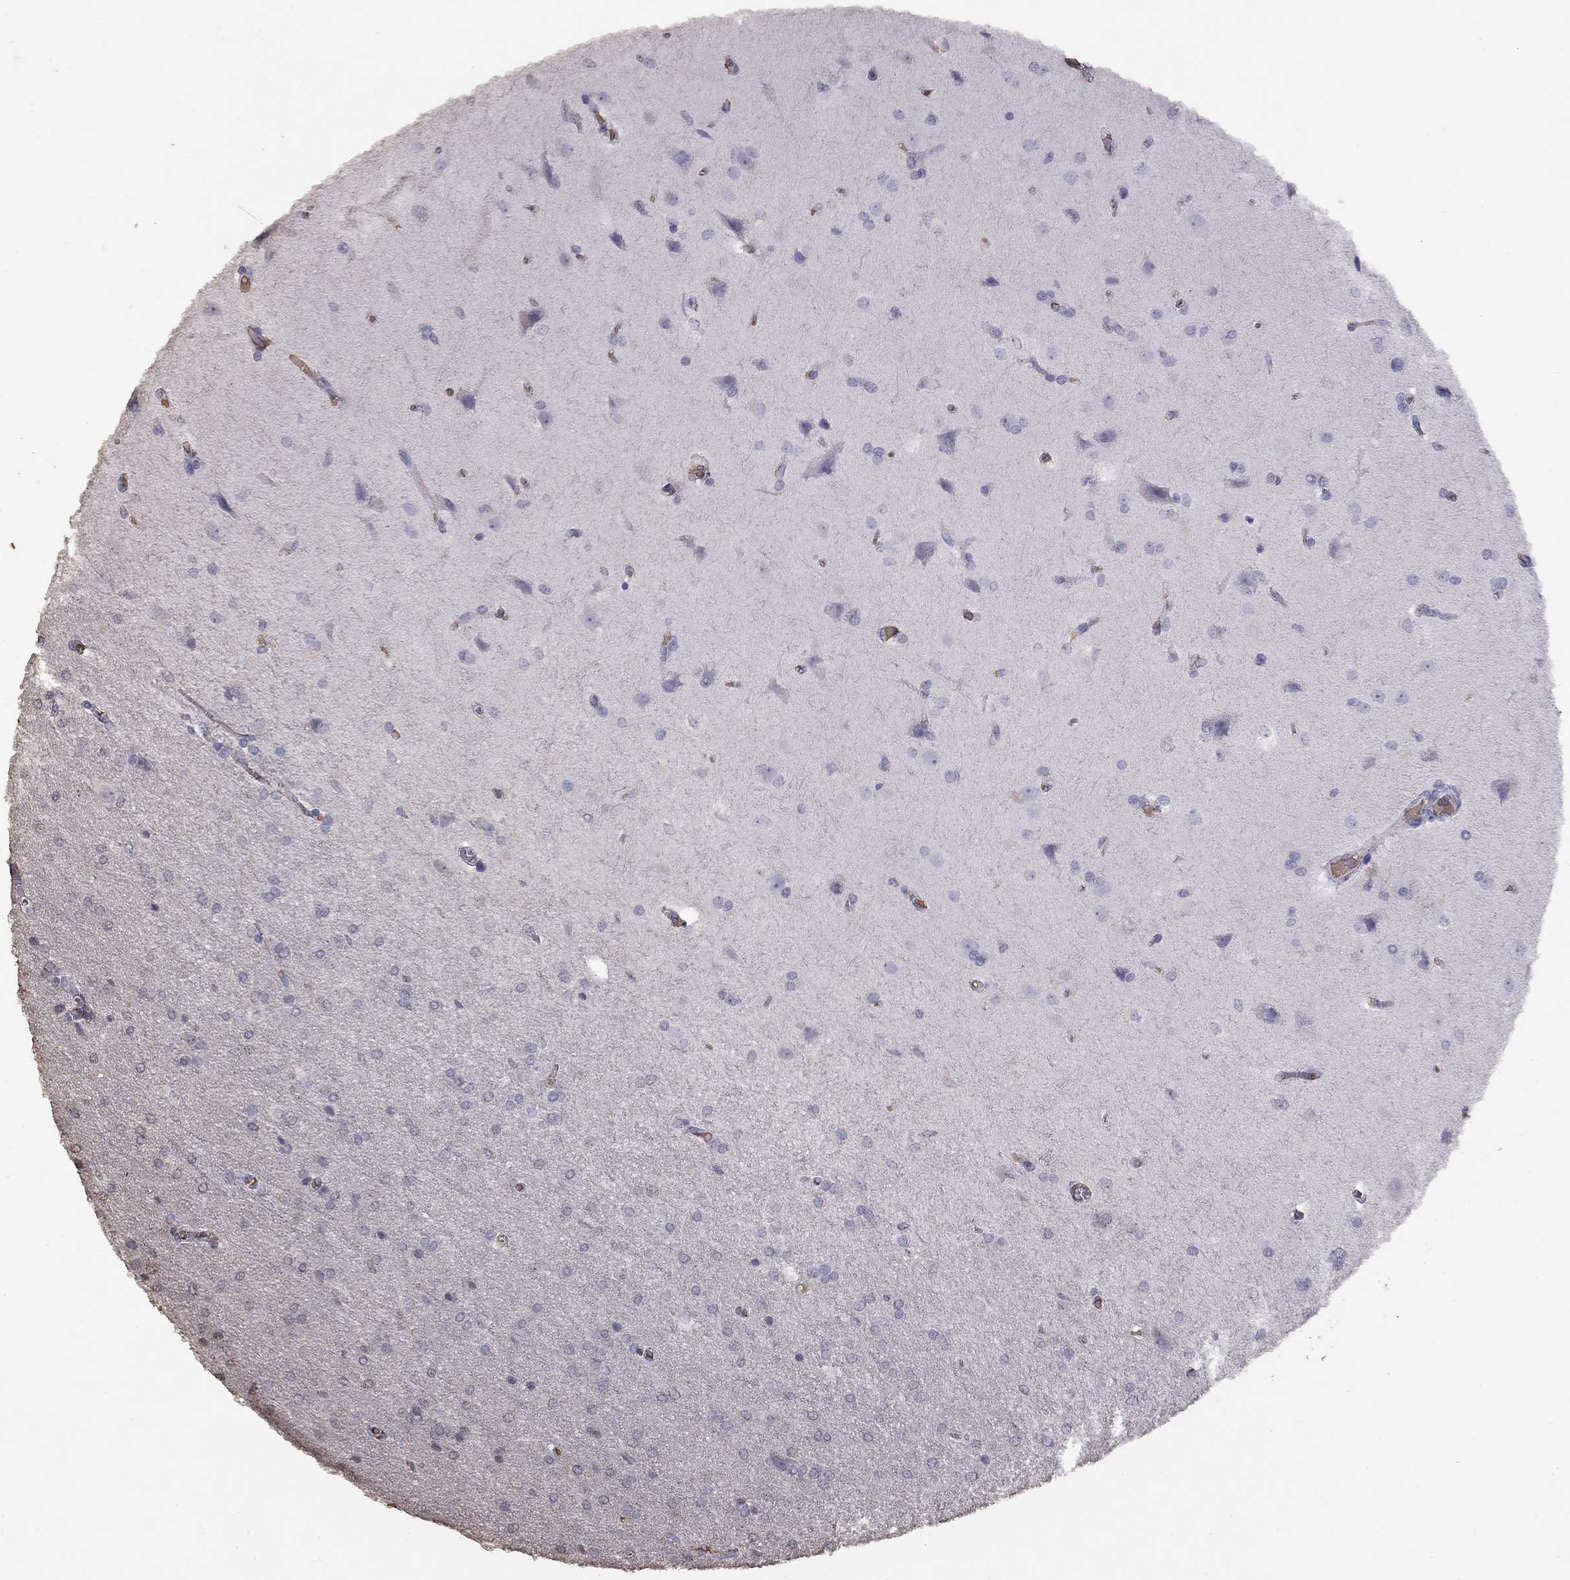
{"staining": {"intensity": "negative", "quantity": "none", "location": "none"}, "tissue": "glioma", "cell_type": "Tumor cells", "image_type": "cancer", "snomed": [{"axis": "morphology", "description": "Glioma, malignant, Low grade"}, {"axis": "topography", "description": "Brain"}], "caption": "This is an immunohistochemistry photomicrograph of low-grade glioma (malignant). There is no expression in tumor cells.", "gene": "SUN3", "patient": {"sex": "female", "age": 32}}